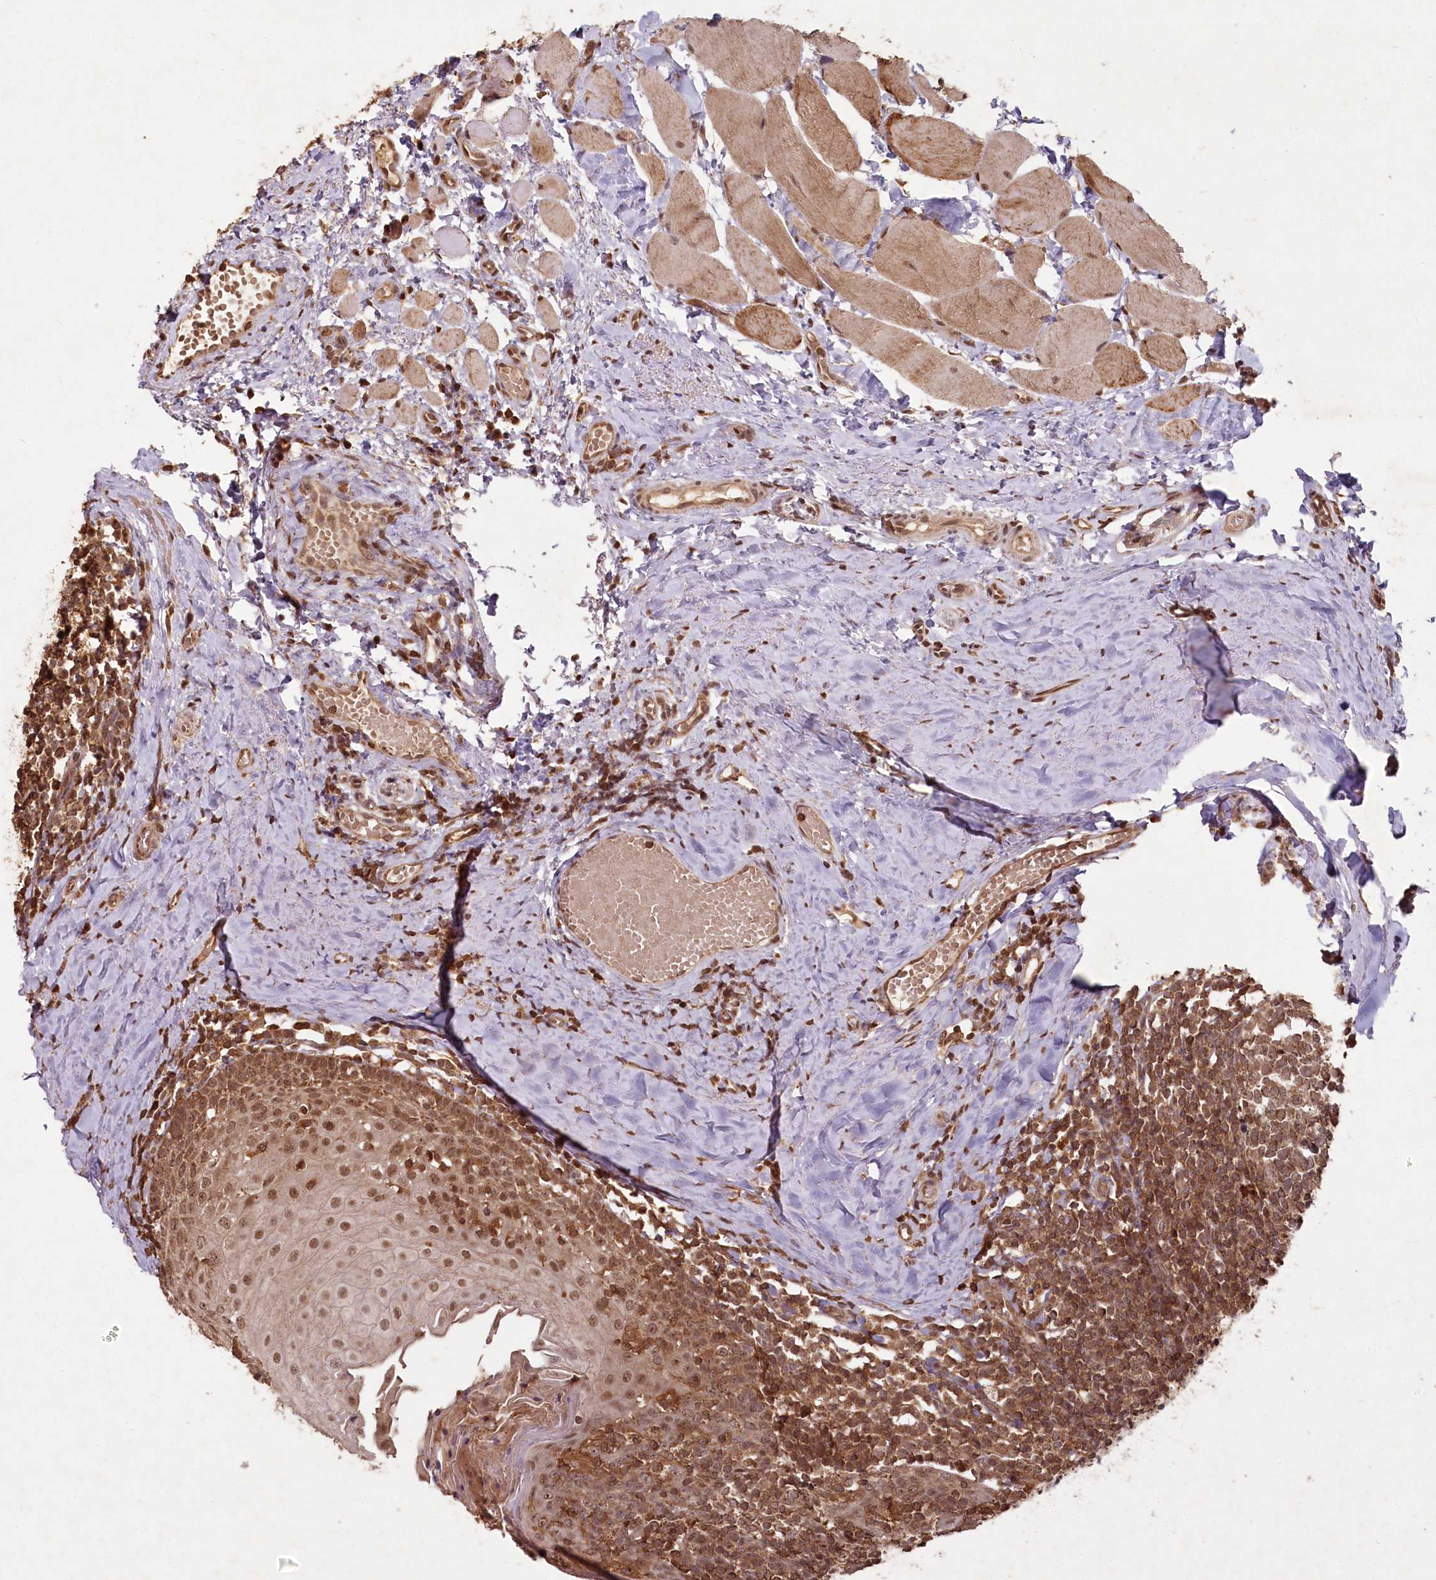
{"staining": {"intensity": "strong", "quantity": ">75%", "location": "cytoplasmic/membranous"}, "tissue": "tonsil", "cell_type": "Germinal center cells", "image_type": "normal", "snomed": [{"axis": "morphology", "description": "Normal tissue, NOS"}, {"axis": "topography", "description": "Tonsil"}], "caption": "Strong cytoplasmic/membranous positivity is seen in approximately >75% of germinal center cells in normal tonsil. (IHC, brightfield microscopy, high magnification).", "gene": "MICU1", "patient": {"sex": "female", "age": 19}}